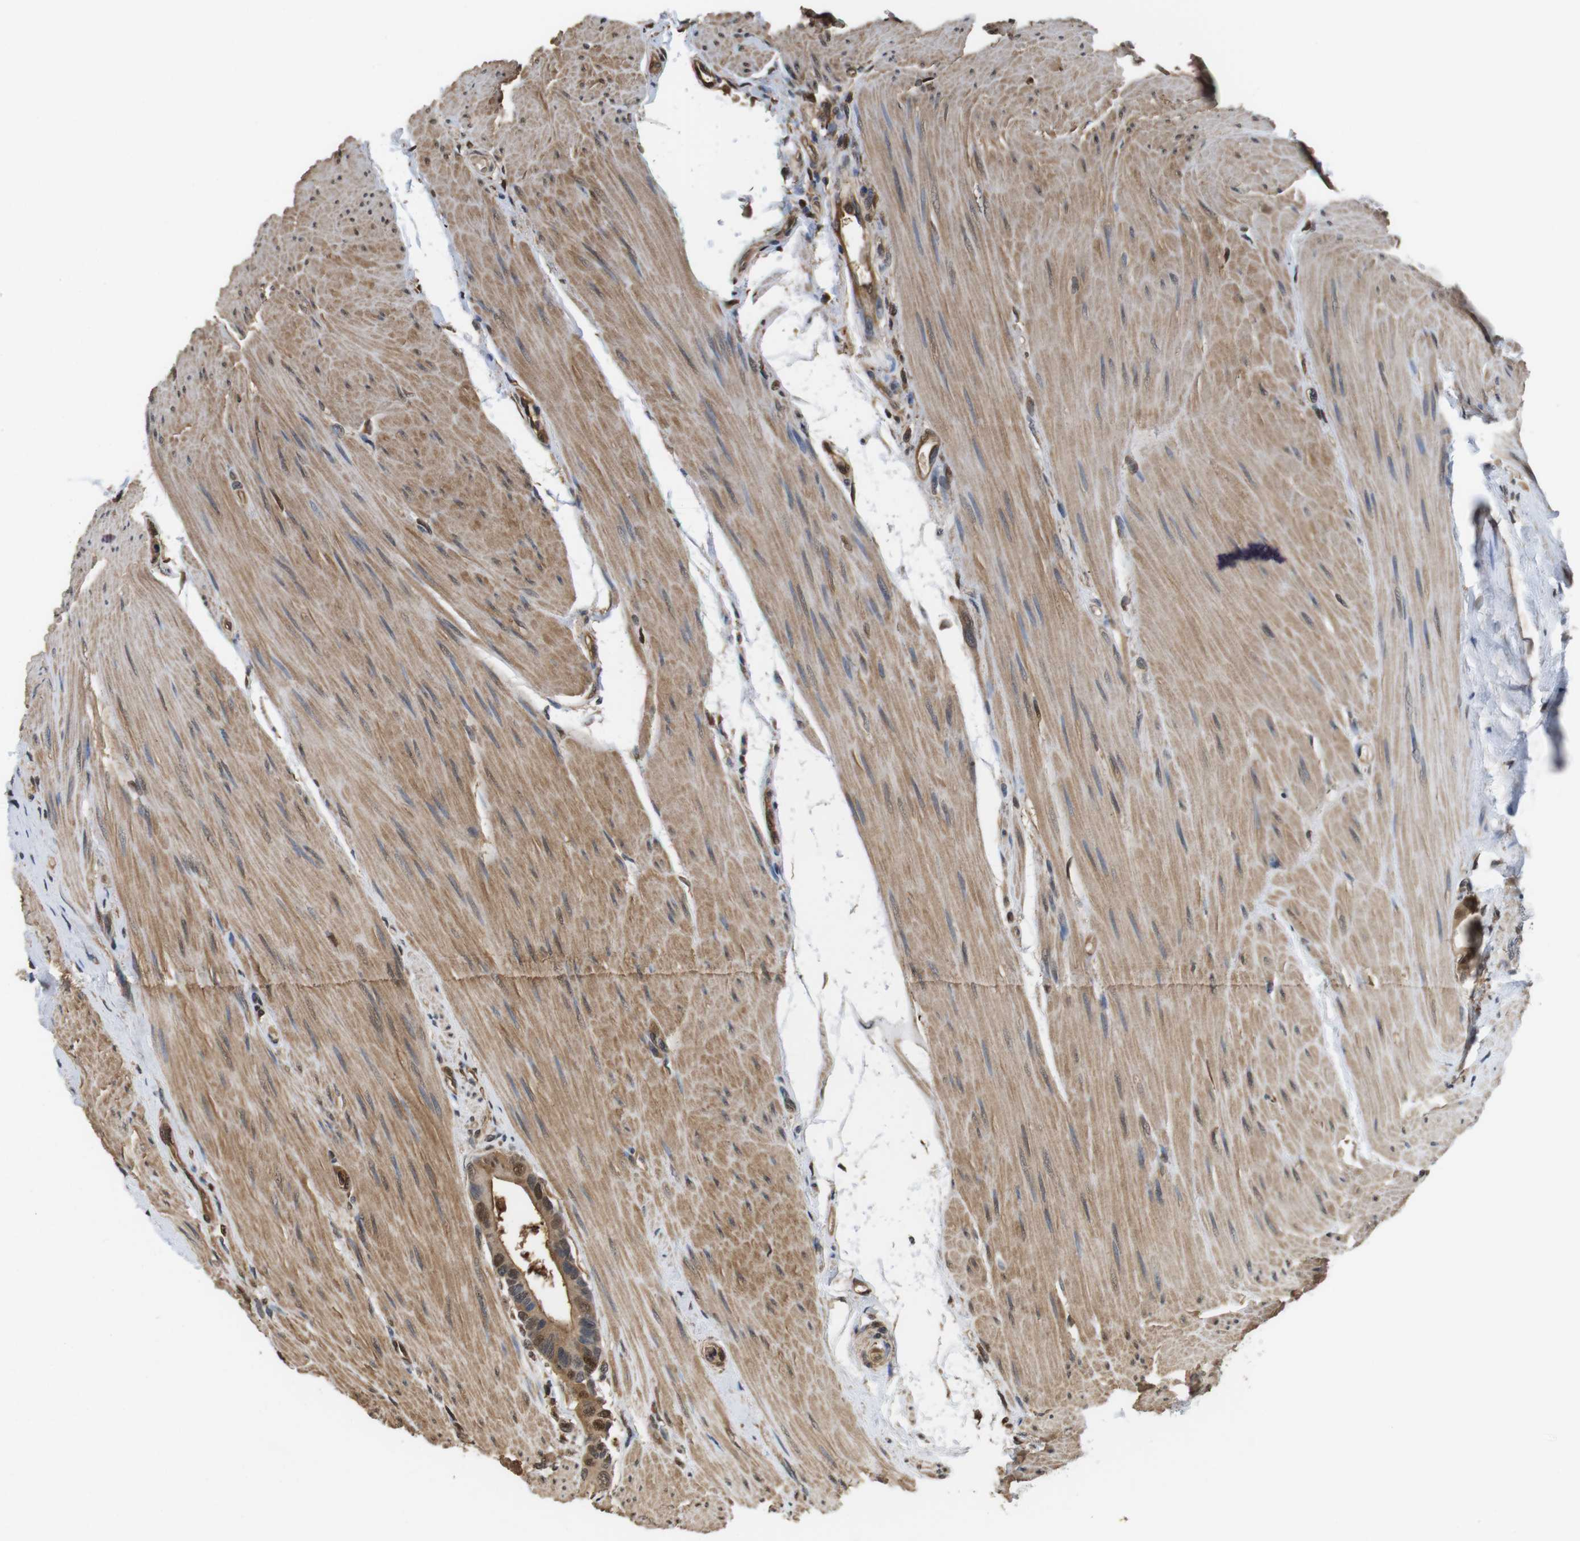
{"staining": {"intensity": "moderate", "quantity": ">75%", "location": "cytoplasmic/membranous,nuclear"}, "tissue": "colorectal cancer", "cell_type": "Tumor cells", "image_type": "cancer", "snomed": [{"axis": "morphology", "description": "Adenocarcinoma, NOS"}, {"axis": "topography", "description": "Rectum"}], "caption": "Immunohistochemical staining of human colorectal cancer exhibits medium levels of moderate cytoplasmic/membranous and nuclear staining in approximately >75% of tumor cells.", "gene": "LDHA", "patient": {"sex": "male", "age": 51}}